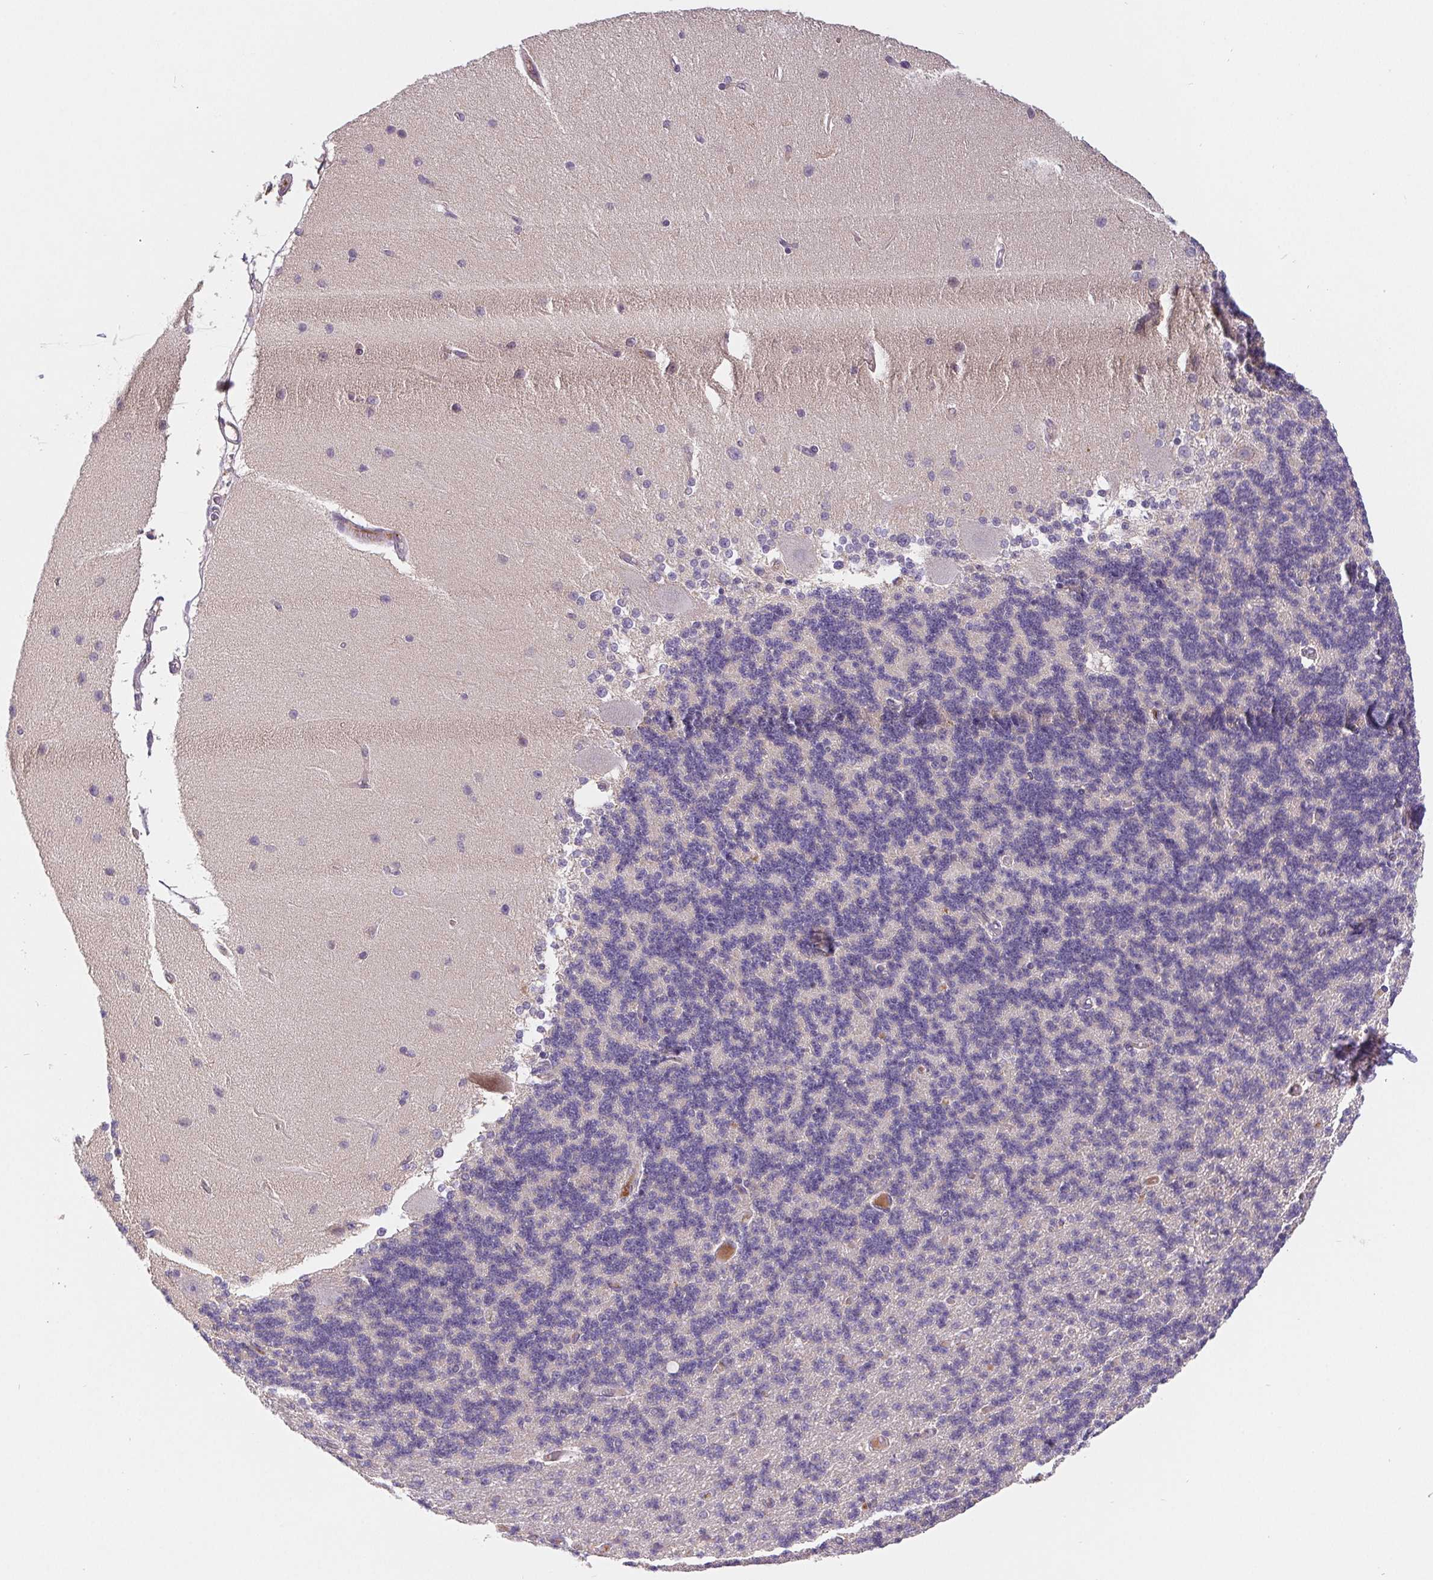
{"staining": {"intensity": "negative", "quantity": "none", "location": "none"}, "tissue": "cerebellum", "cell_type": "Cells in granular layer", "image_type": "normal", "snomed": [{"axis": "morphology", "description": "Normal tissue, NOS"}, {"axis": "topography", "description": "Cerebellum"}], "caption": "The photomicrograph displays no staining of cells in granular layer in unremarkable cerebellum. (DAB (3,3'-diaminobenzidine) IHC with hematoxylin counter stain).", "gene": "EMC6", "patient": {"sex": "female", "age": 54}}